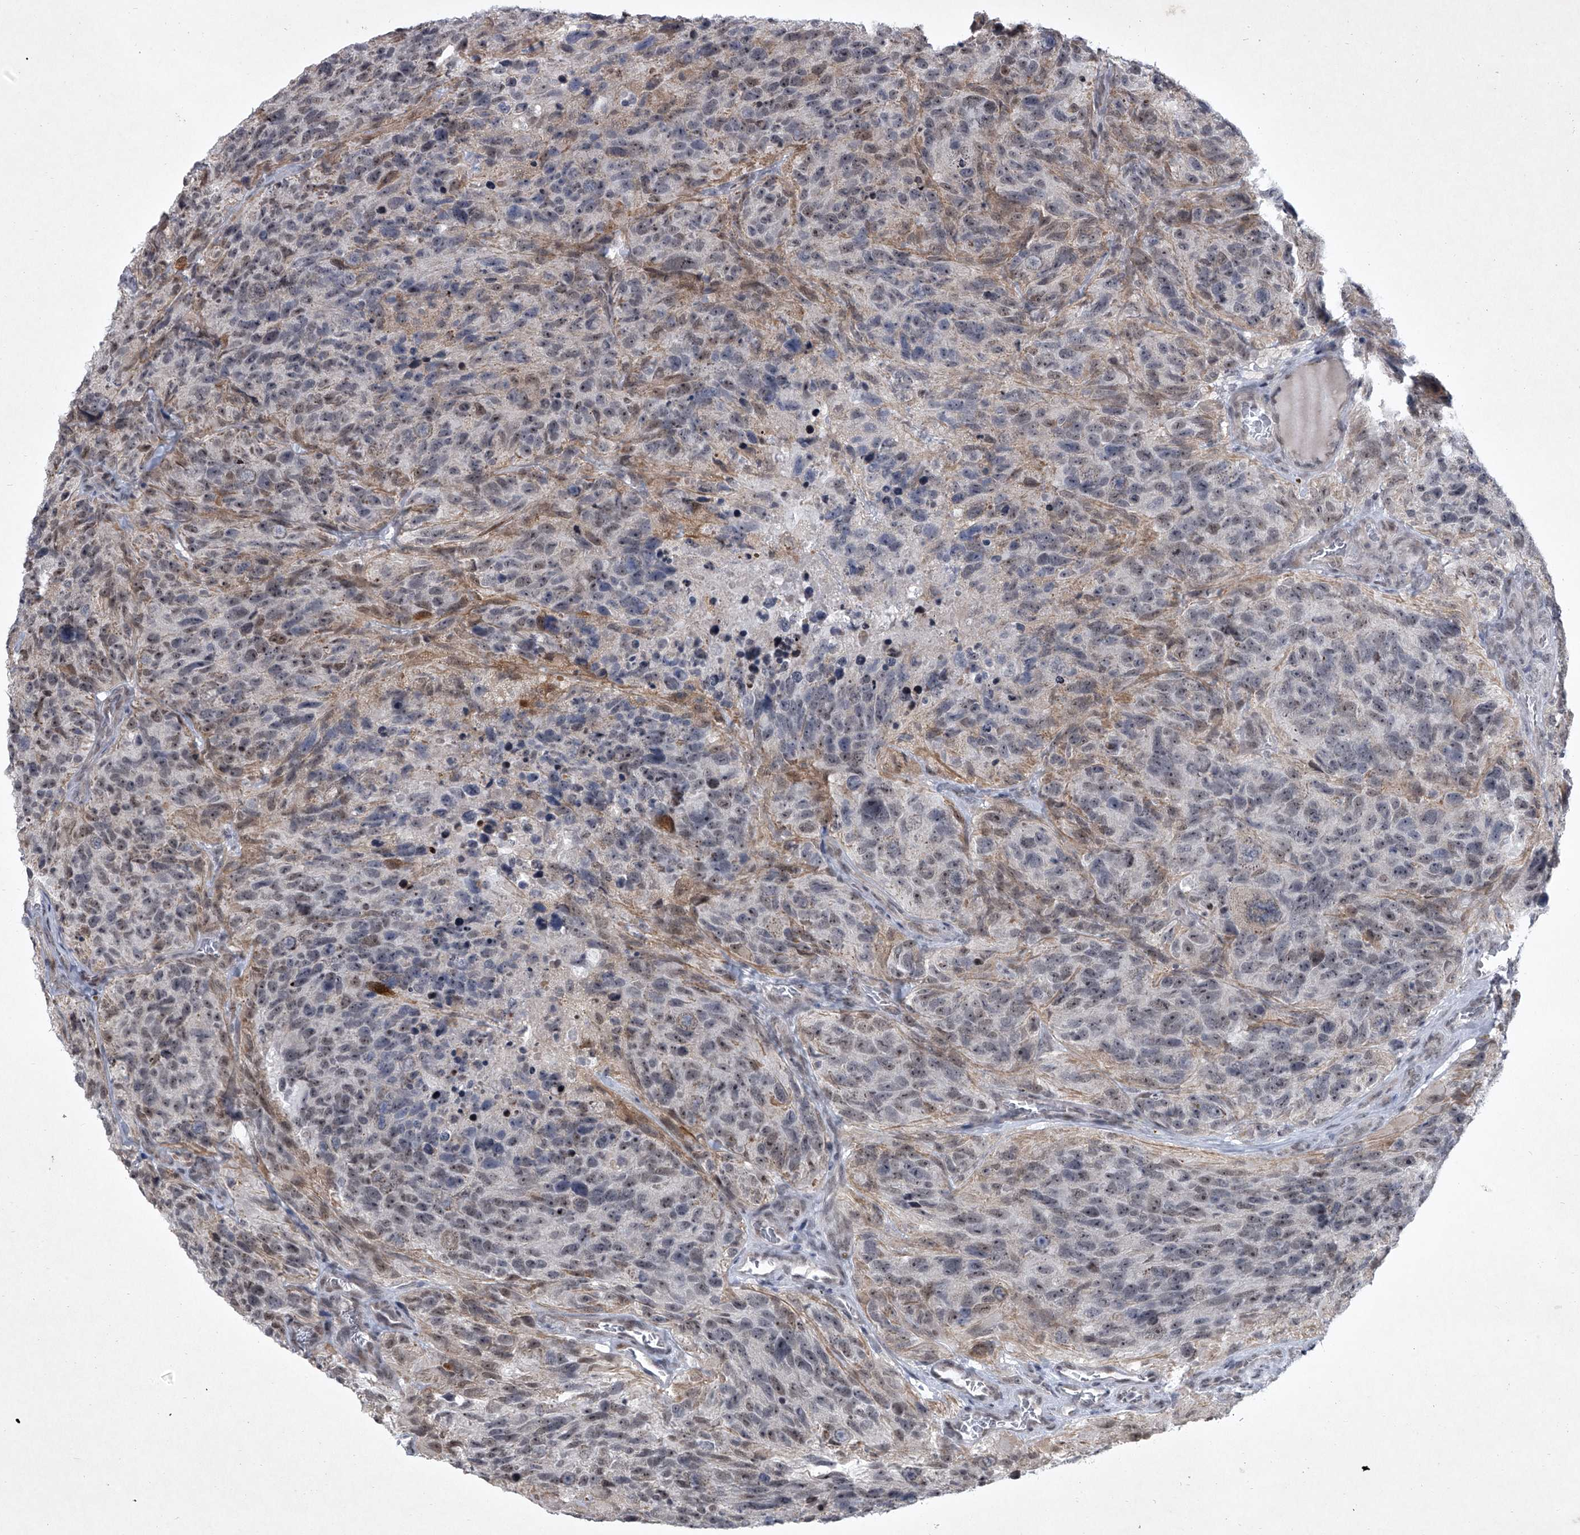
{"staining": {"intensity": "moderate", "quantity": "<25%", "location": "nuclear"}, "tissue": "glioma", "cell_type": "Tumor cells", "image_type": "cancer", "snomed": [{"axis": "morphology", "description": "Glioma, malignant, High grade"}, {"axis": "topography", "description": "Brain"}], "caption": "High-magnification brightfield microscopy of glioma stained with DAB (brown) and counterstained with hematoxylin (blue). tumor cells exhibit moderate nuclear staining is seen in about<25% of cells.", "gene": "MLLT1", "patient": {"sex": "male", "age": 69}}